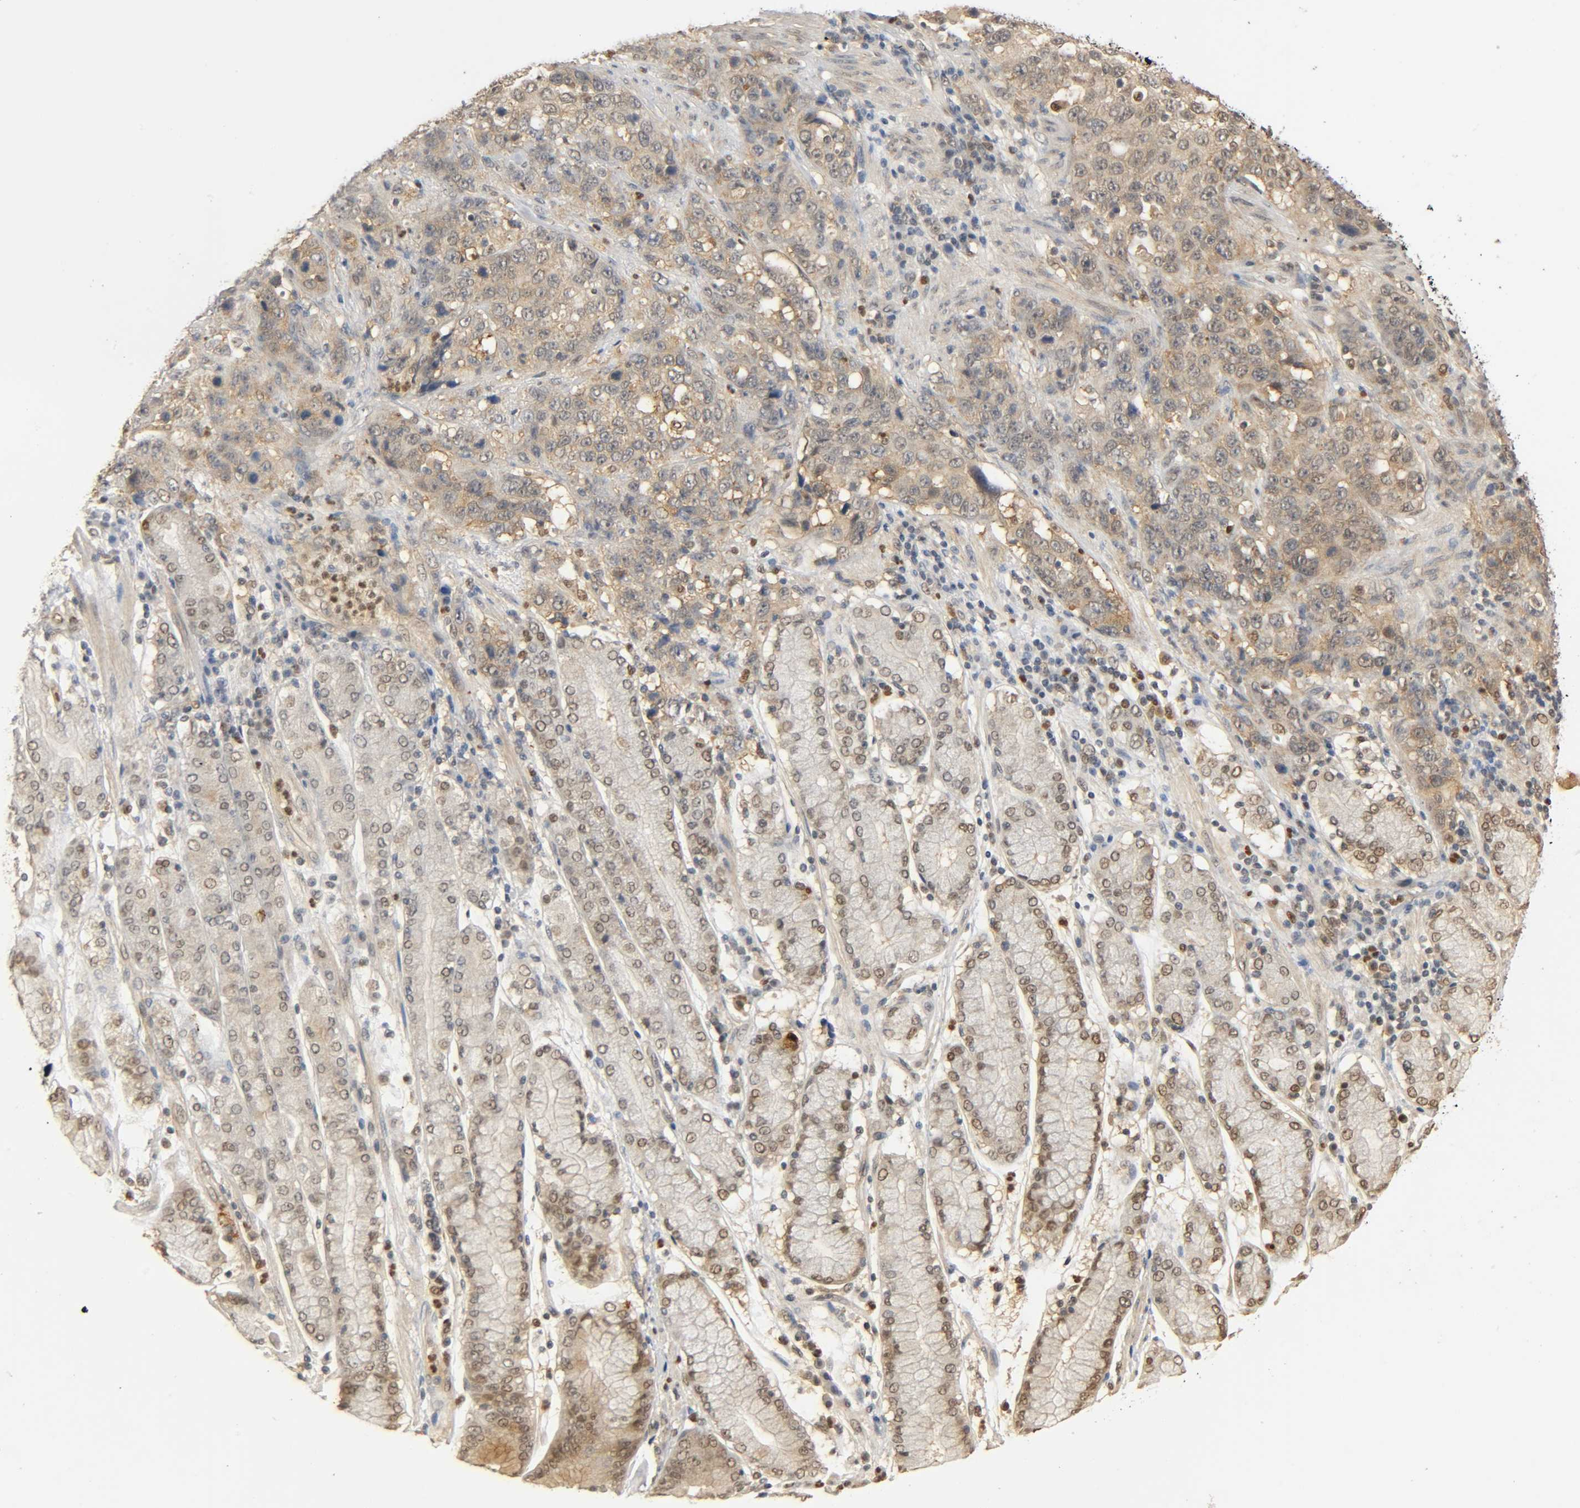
{"staining": {"intensity": "weak", "quantity": ">75%", "location": "cytoplasmic/membranous"}, "tissue": "stomach cancer", "cell_type": "Tumor cells", "image_type": "cancer", "snomed": [{"axis": "morphology", "description": "Normal tissue, NOS"}, {"axis": "morphology", "description": "Adenocarcinoma, NOS"}, {"axis": "topography", "description": "Stomach"}], "caption": "DAB immunohistochemical staining of stomach cancer exhibits weak cytoplasmic/membranous protein expression in about >75% of tumor cells. Nuclei are stained in blue.", "gene": "ZFPM2", "patient": {"sex": "male", "age": 48}}